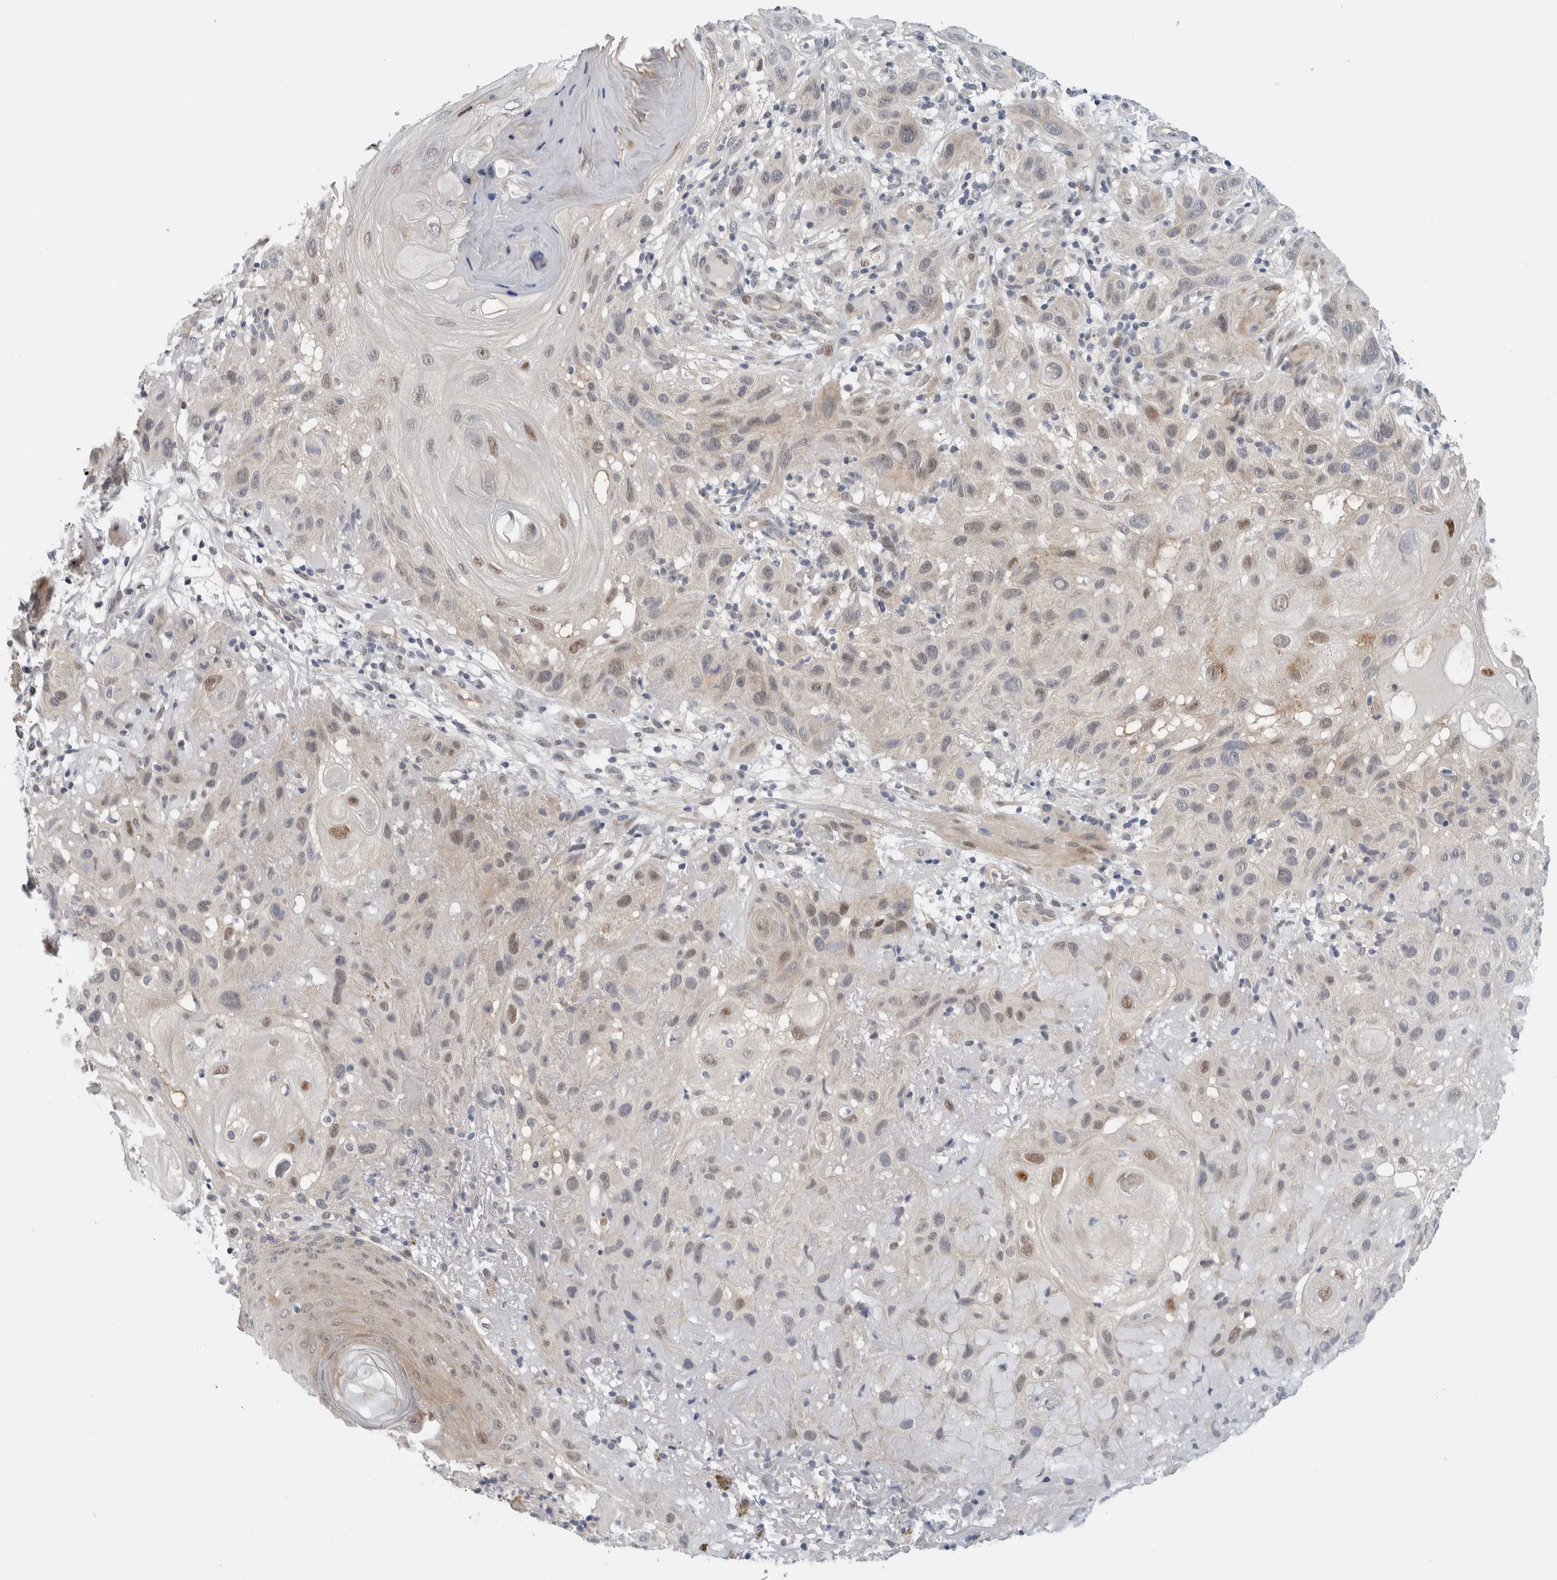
{"staining": {"intensity": "weak", "quantity": "25%-75%", "location": "cytoplasmic/membranous"}, "tissue": "skin cancer", "cell_type": "Tumor cells", "image_type": "cancer", "snomed": [{"axis": "morphology", "description": "Squamous cell carcinoma, NOS"}, {"axis": "topography", "description": "Skin"}], "caption": "Skin cancer (squamous cell carcinoma) stained with a protein marker shows weak staining in tumor cells.", "gene": "NCR3LG1", "patient": {"sex": "female", "age": 96}}